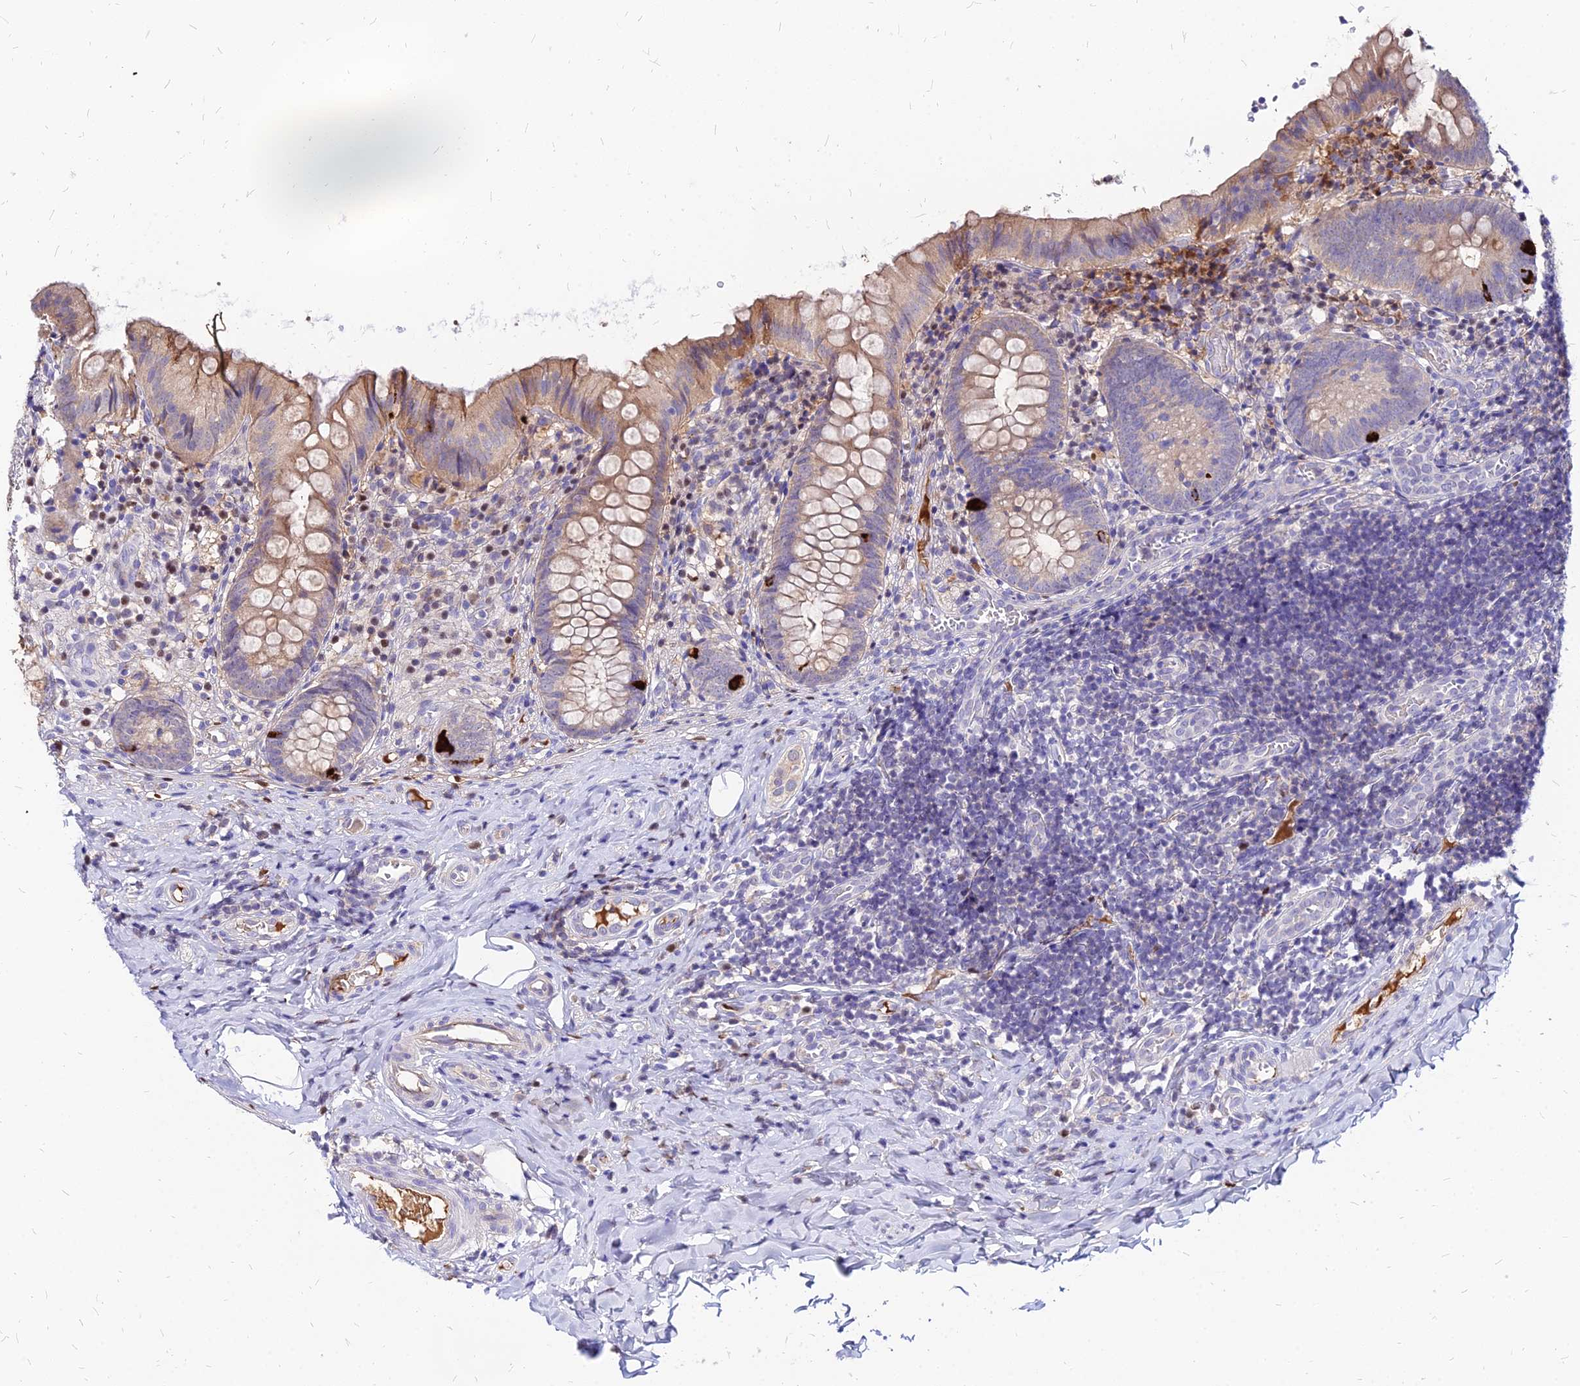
{"staining": {"intensity": "moderate", "quantity": ">75%", "location": "cytoplasmic/membranous"}, "tissue": "appendix", "cell_type": "Glandular cells", "image_type": "normal", "snomed": [{"axis": "morphology", "description": "Normal tissue, NOS"}, {"axis": "topography", "description": "Appendix"}], "caption": "Immunohistochemical staining of benign appendix demonstrates medium levels of moderate cytoplasmic/membranous staining in approximately >75% of glandular cells.", "gene": "ACSM6", "patient": {"sex": "male", "age": 8}}